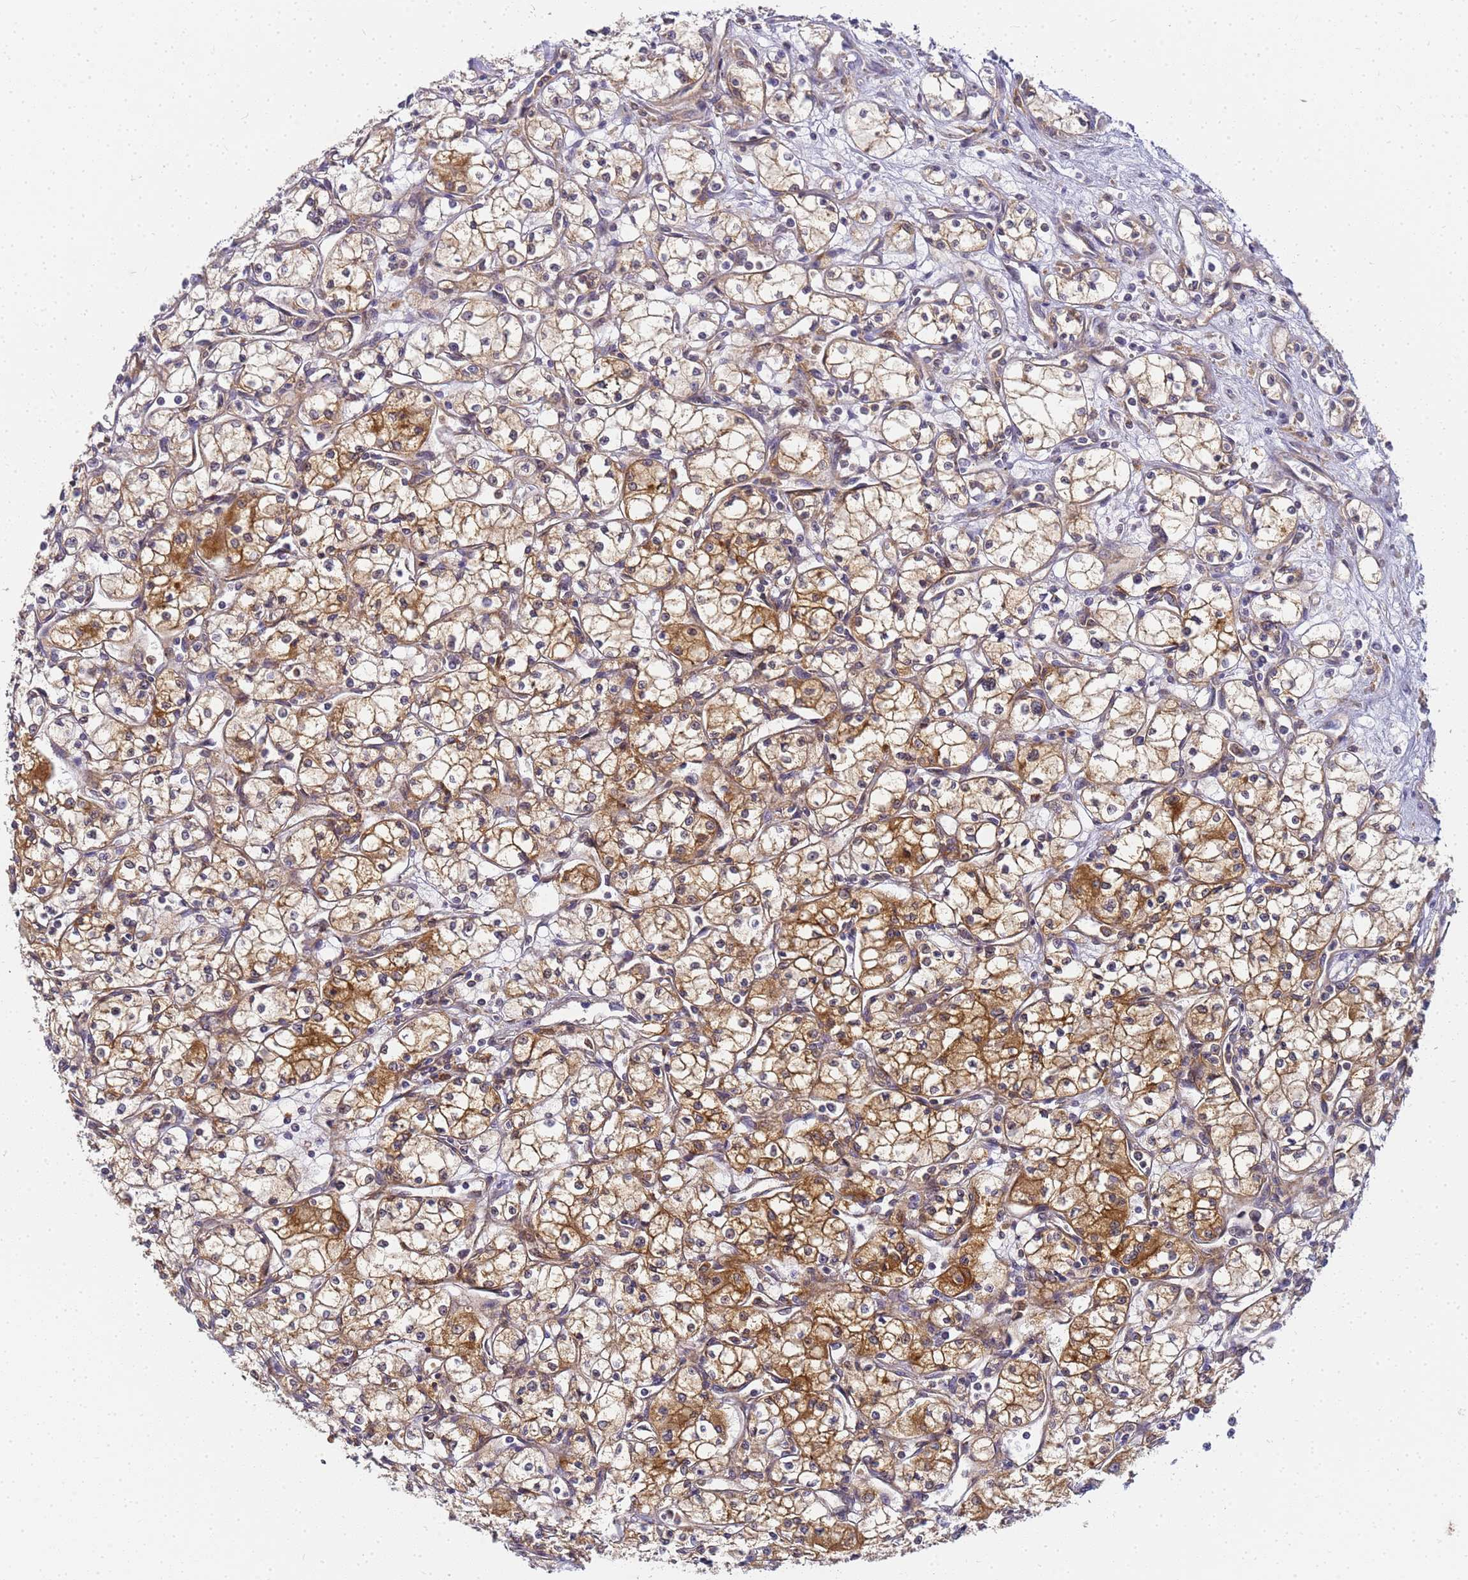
{"staining": {"intensity": "moderate", "quantity": ">75%", "location": "cytoplasmic/membranous"}, "tissue": "renal cancer", "cell_type": "Tumor cells", "image_type": "cancer", "snomed": [{"axis": "morphology", "description": "Adenocarcinoma, NOS"}, {"axis": "topography", "description": "Kidney"}], "caption": "Protein staining of renal cancer (adenocarcinoma) tissue shows moderate cytoplasmic/membranous expression in approximately >75% of tumor cells.", "gene": "CHM", "patient": {"sex": "male", "age": 59}}